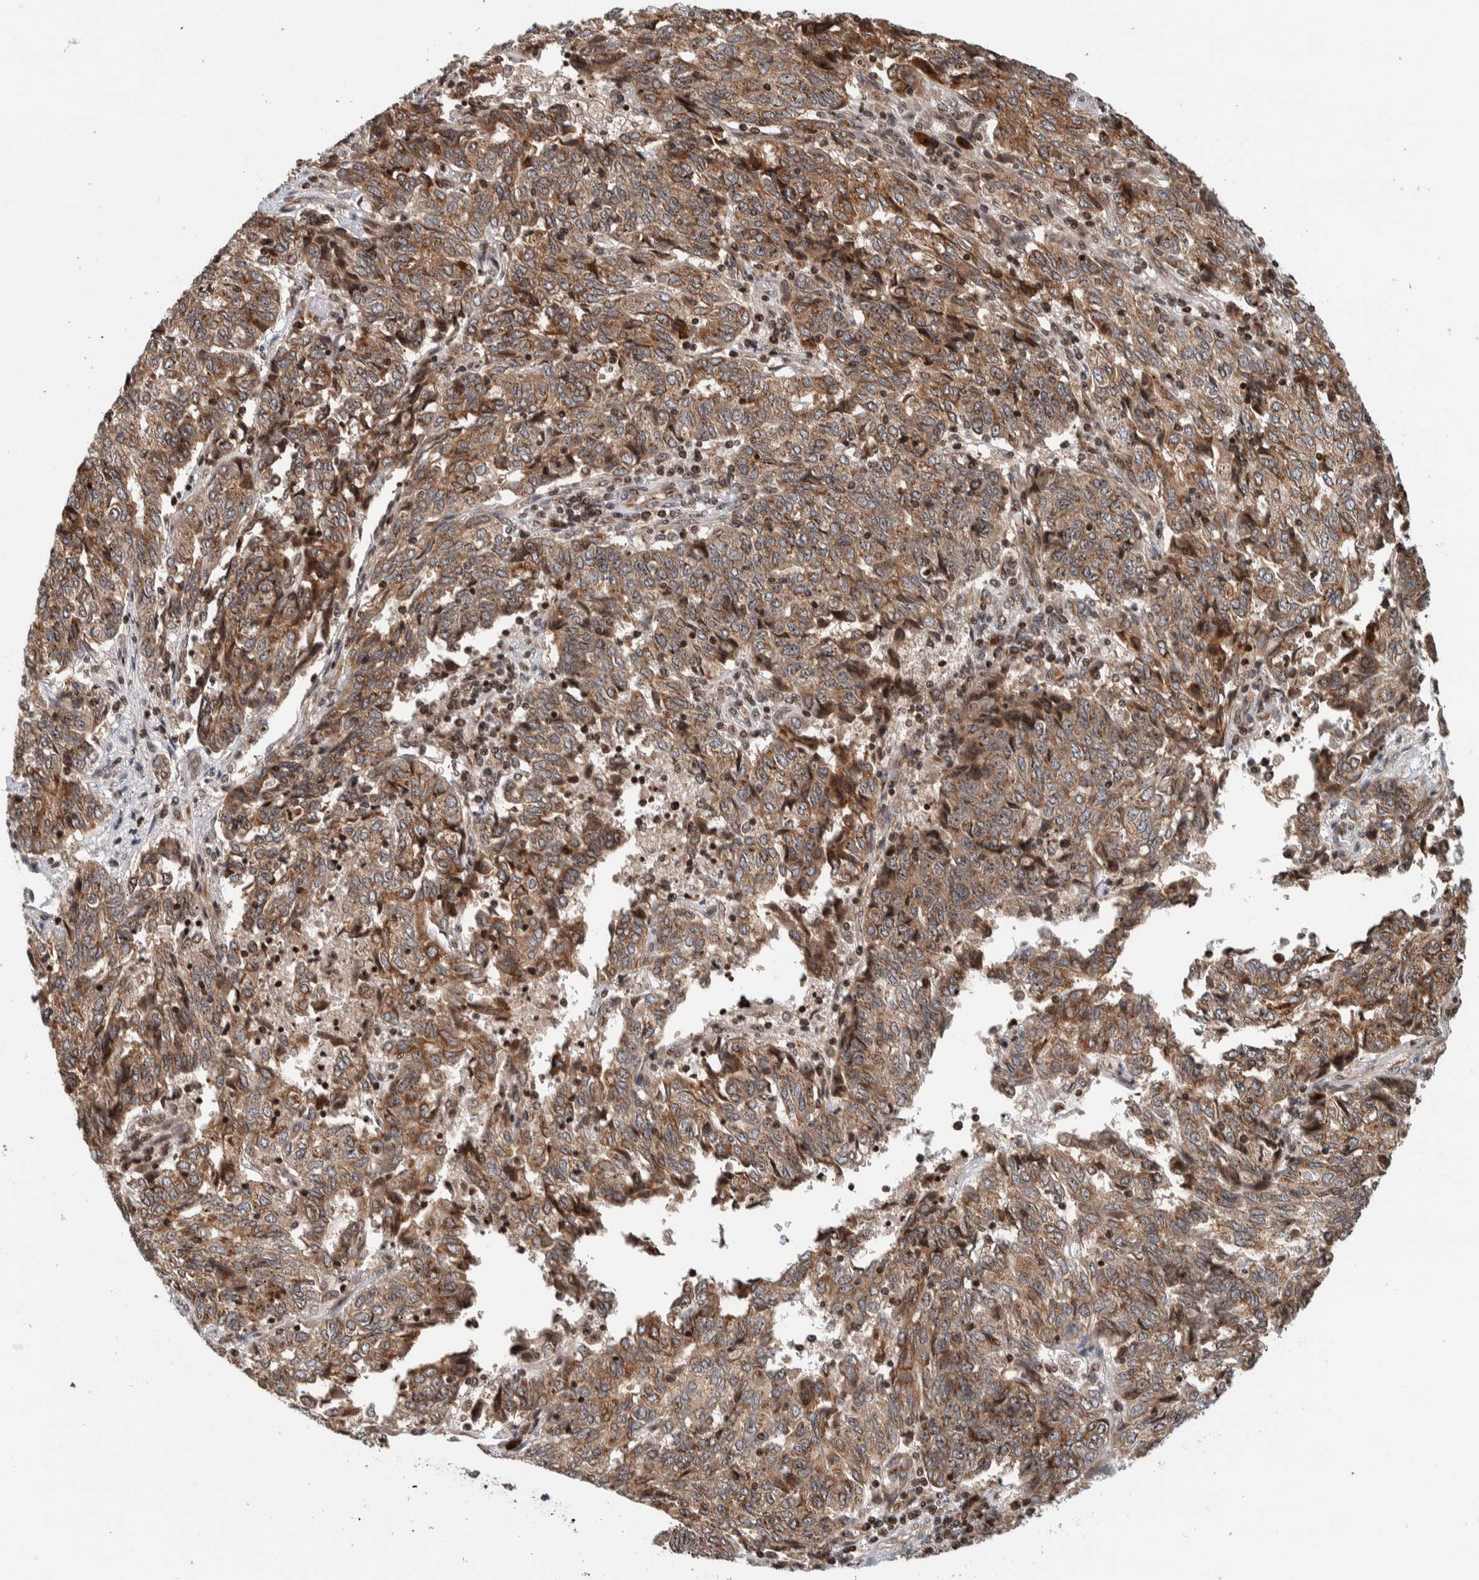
{"staining": {"intensity": "moderate", "quantity": ">75%", "location": "cytoplasmic/membranous"}, "tissue": "endometrial cancer", "cell_type": "Tumor cells", "image_type": "cancer", "snomed": [{"axis": "morphology", "description": "Adenocarcinoma, NOS"}, {"axis": "topography", "description": "Endometrium"}], "caption": "Immunohistochemistry (IHC) histopathology image of endometrial cancer (adenocarcinoma) stained for a protein (brown), which reveals medium levels of moderate cytoplasmic/membranous expression in about >75% of tumor cells.", "gene": "CCDC182", "patient": {"sex": "female", "age": 80}}